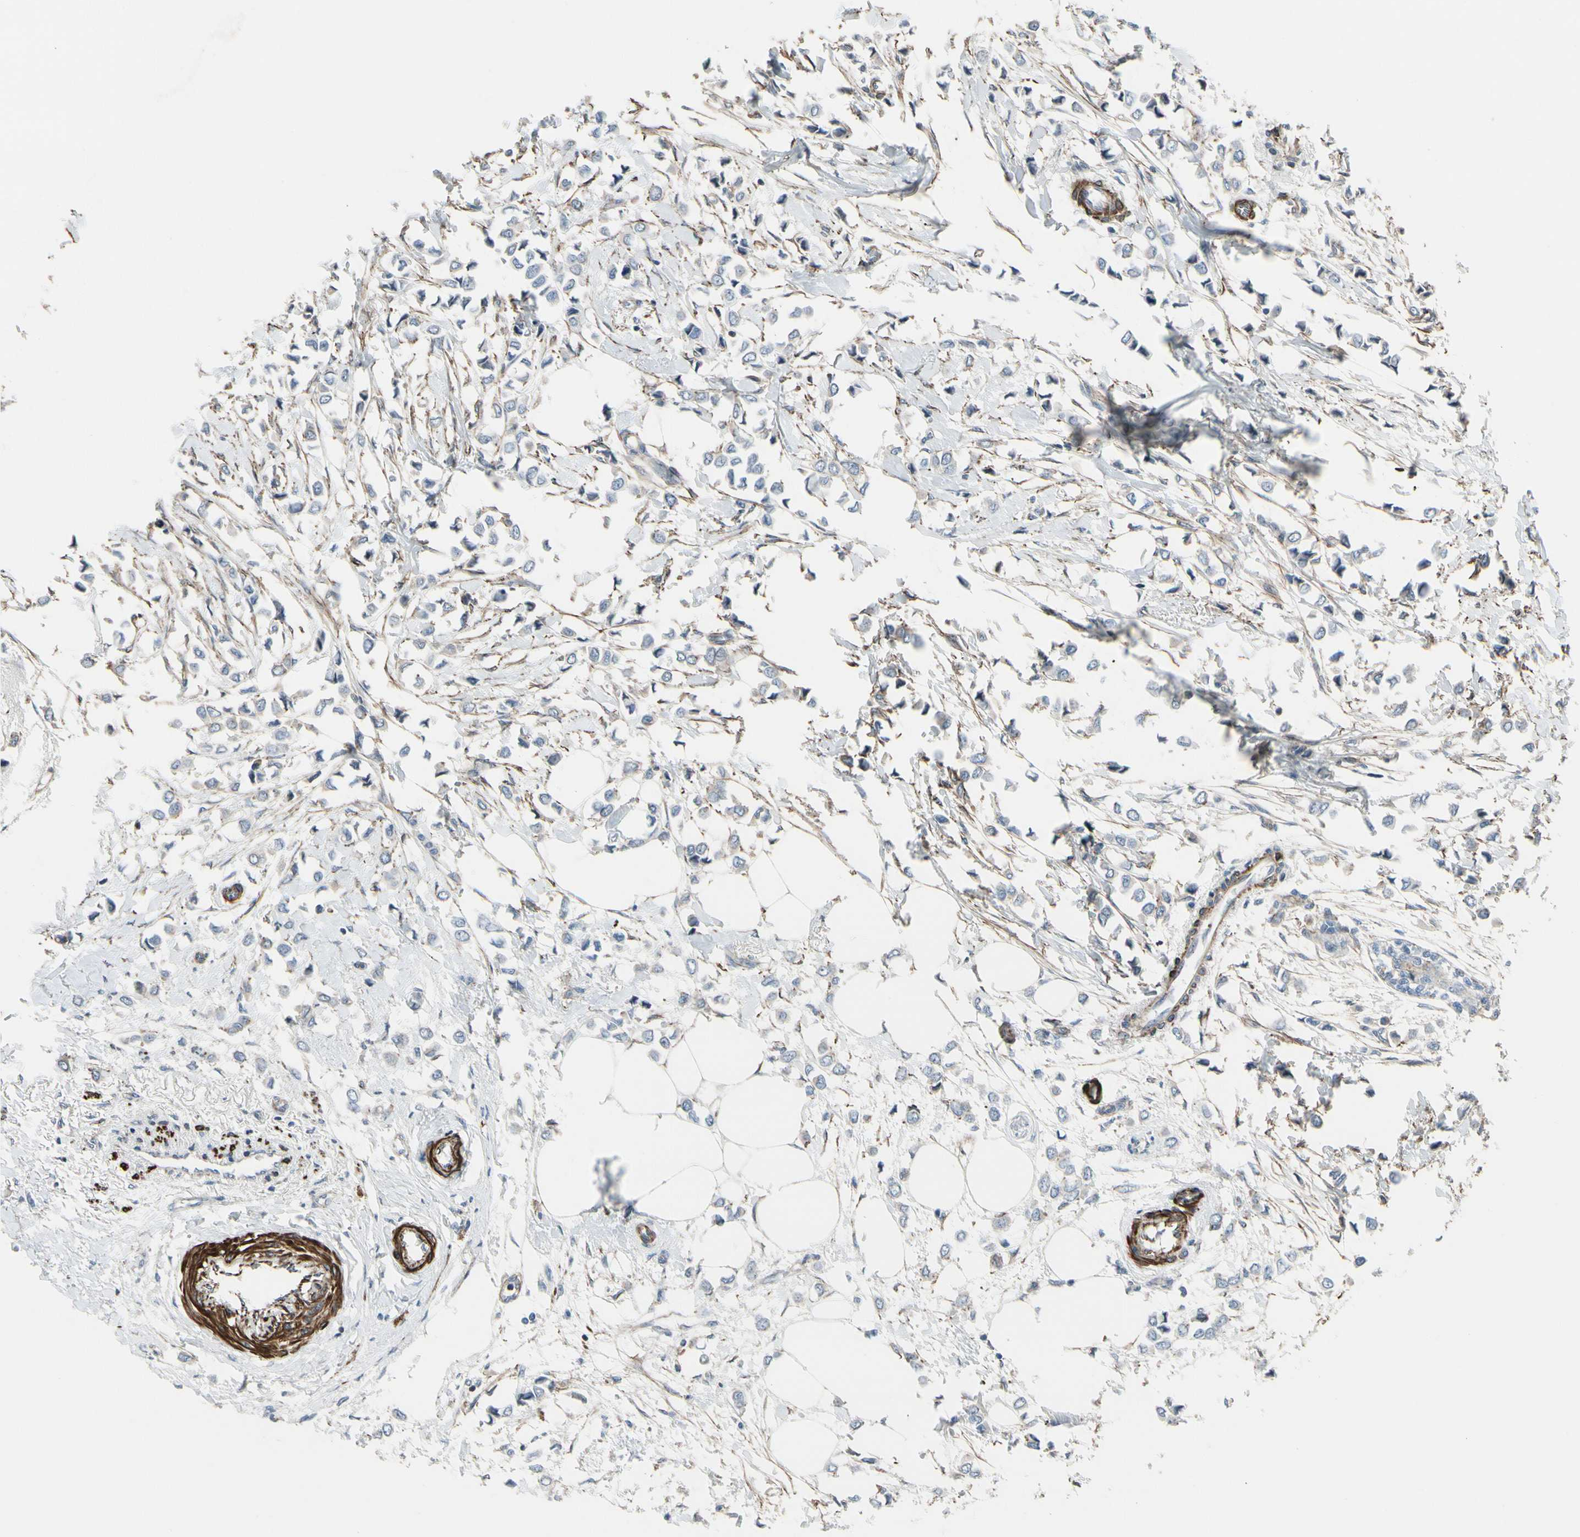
{"staining": {"intensity": "negative", "quantity": "none", "location": "none"}, "tissue": "breast cancer", "cell_type": "Tumor cells", "image_type": "cancer", "snomed": [{"axis": "morphology", "description": "Lobular carcinoma"}, {"axis": "topography", "description": "Breast"}], "caption": "Human breast cancer (lobular carcinoma) stained for a protein using immunohistochemistry reveals no positivity in tumor cells.", "gene": "TPM1", "patient": {"sex": "female", "age": 51}}